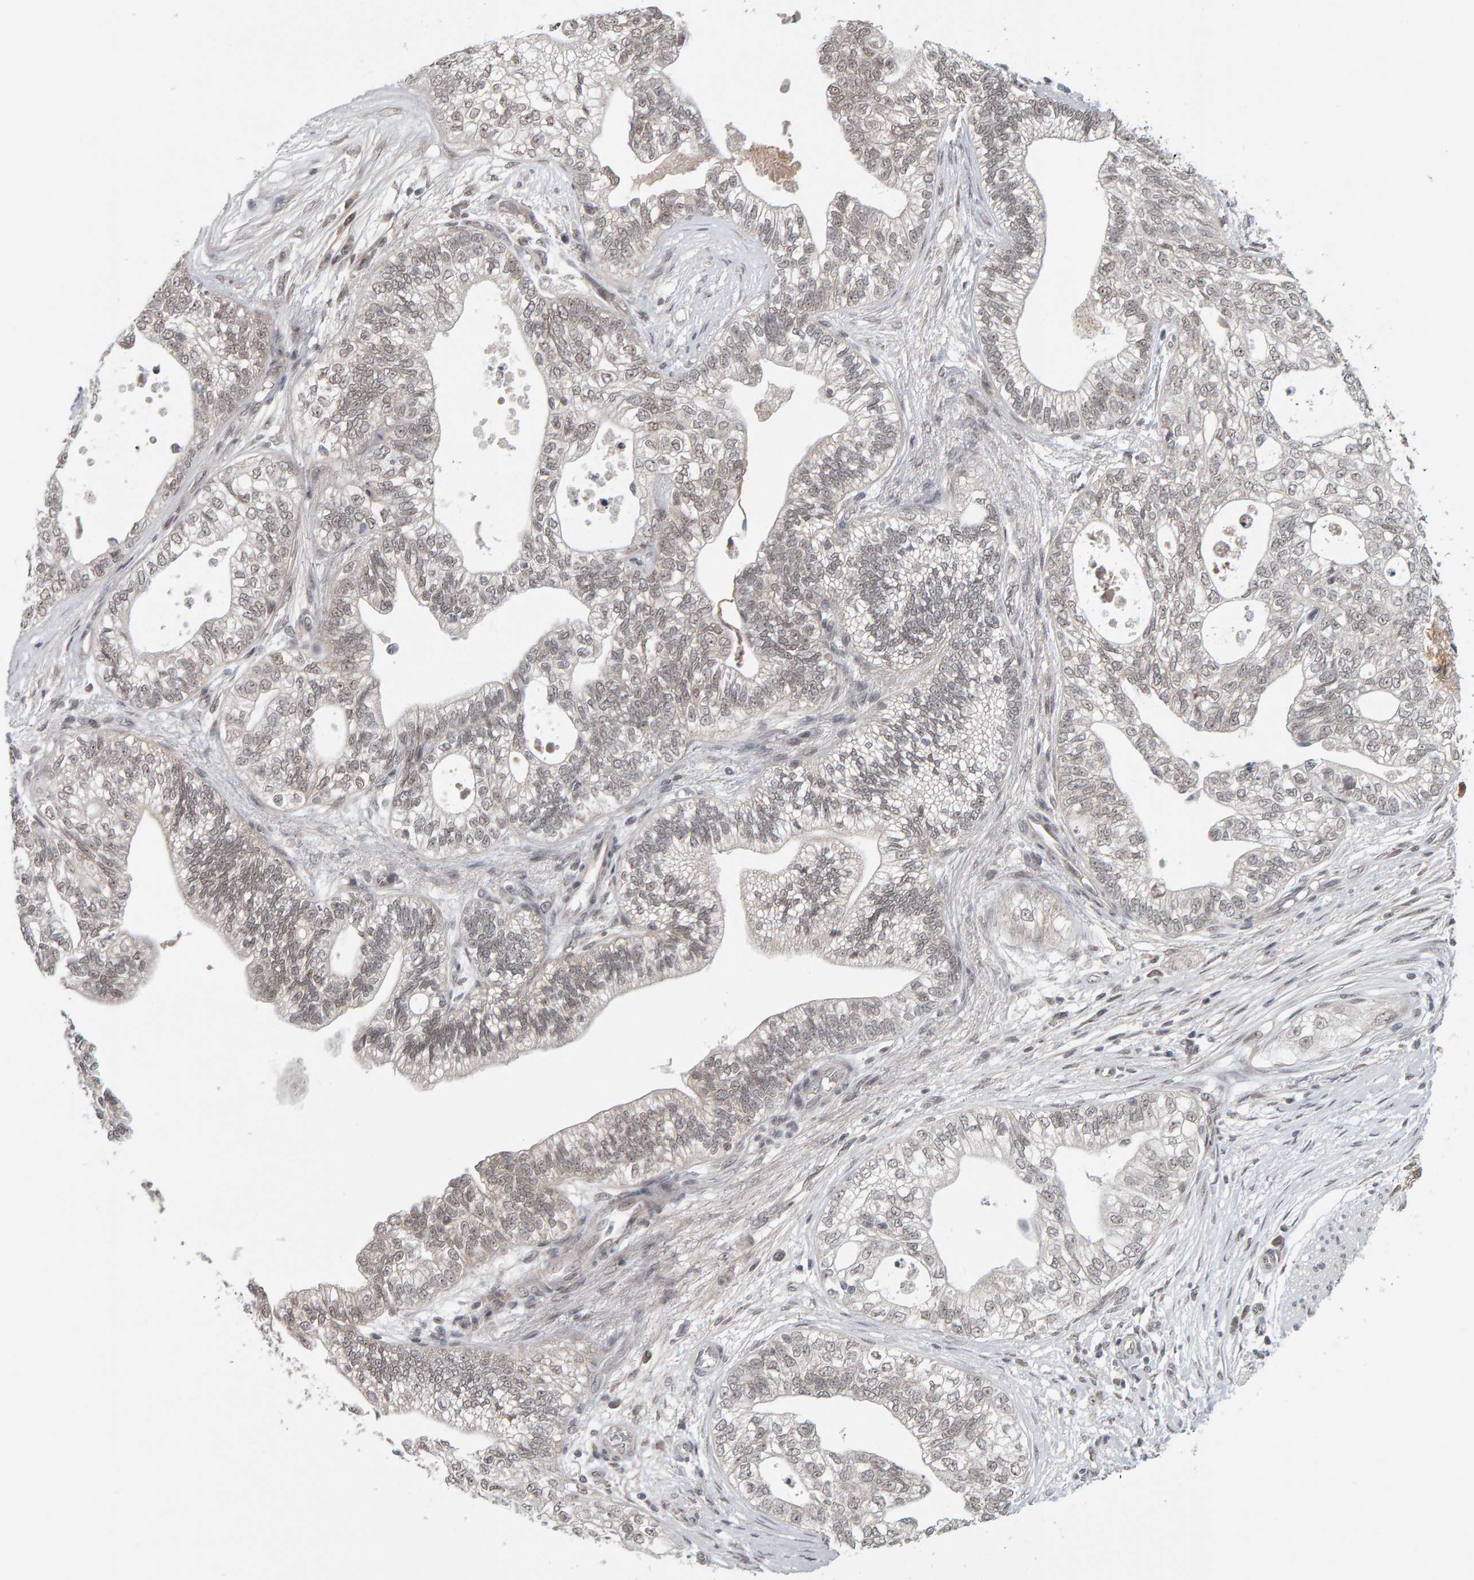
{"staining": {"intensity": "weak", "quantity": "<25%", "location": "nuclear"}, "tissue": "pancreatic cancer", "cell_type": "Tumor cells", "image_type": "cancer", "snomed": [{"axis": "morphology", "description": "Adenocarcinoma, NOS"}, {"axis": "topography", "description": "Pancreas"}], "caption": "Protein analysis of adenocarcinoma (pancreatic) shows no significant positivity in tumor cells.", "gene": "DAP3", "patient": {"sex": "male", "age": 72}}